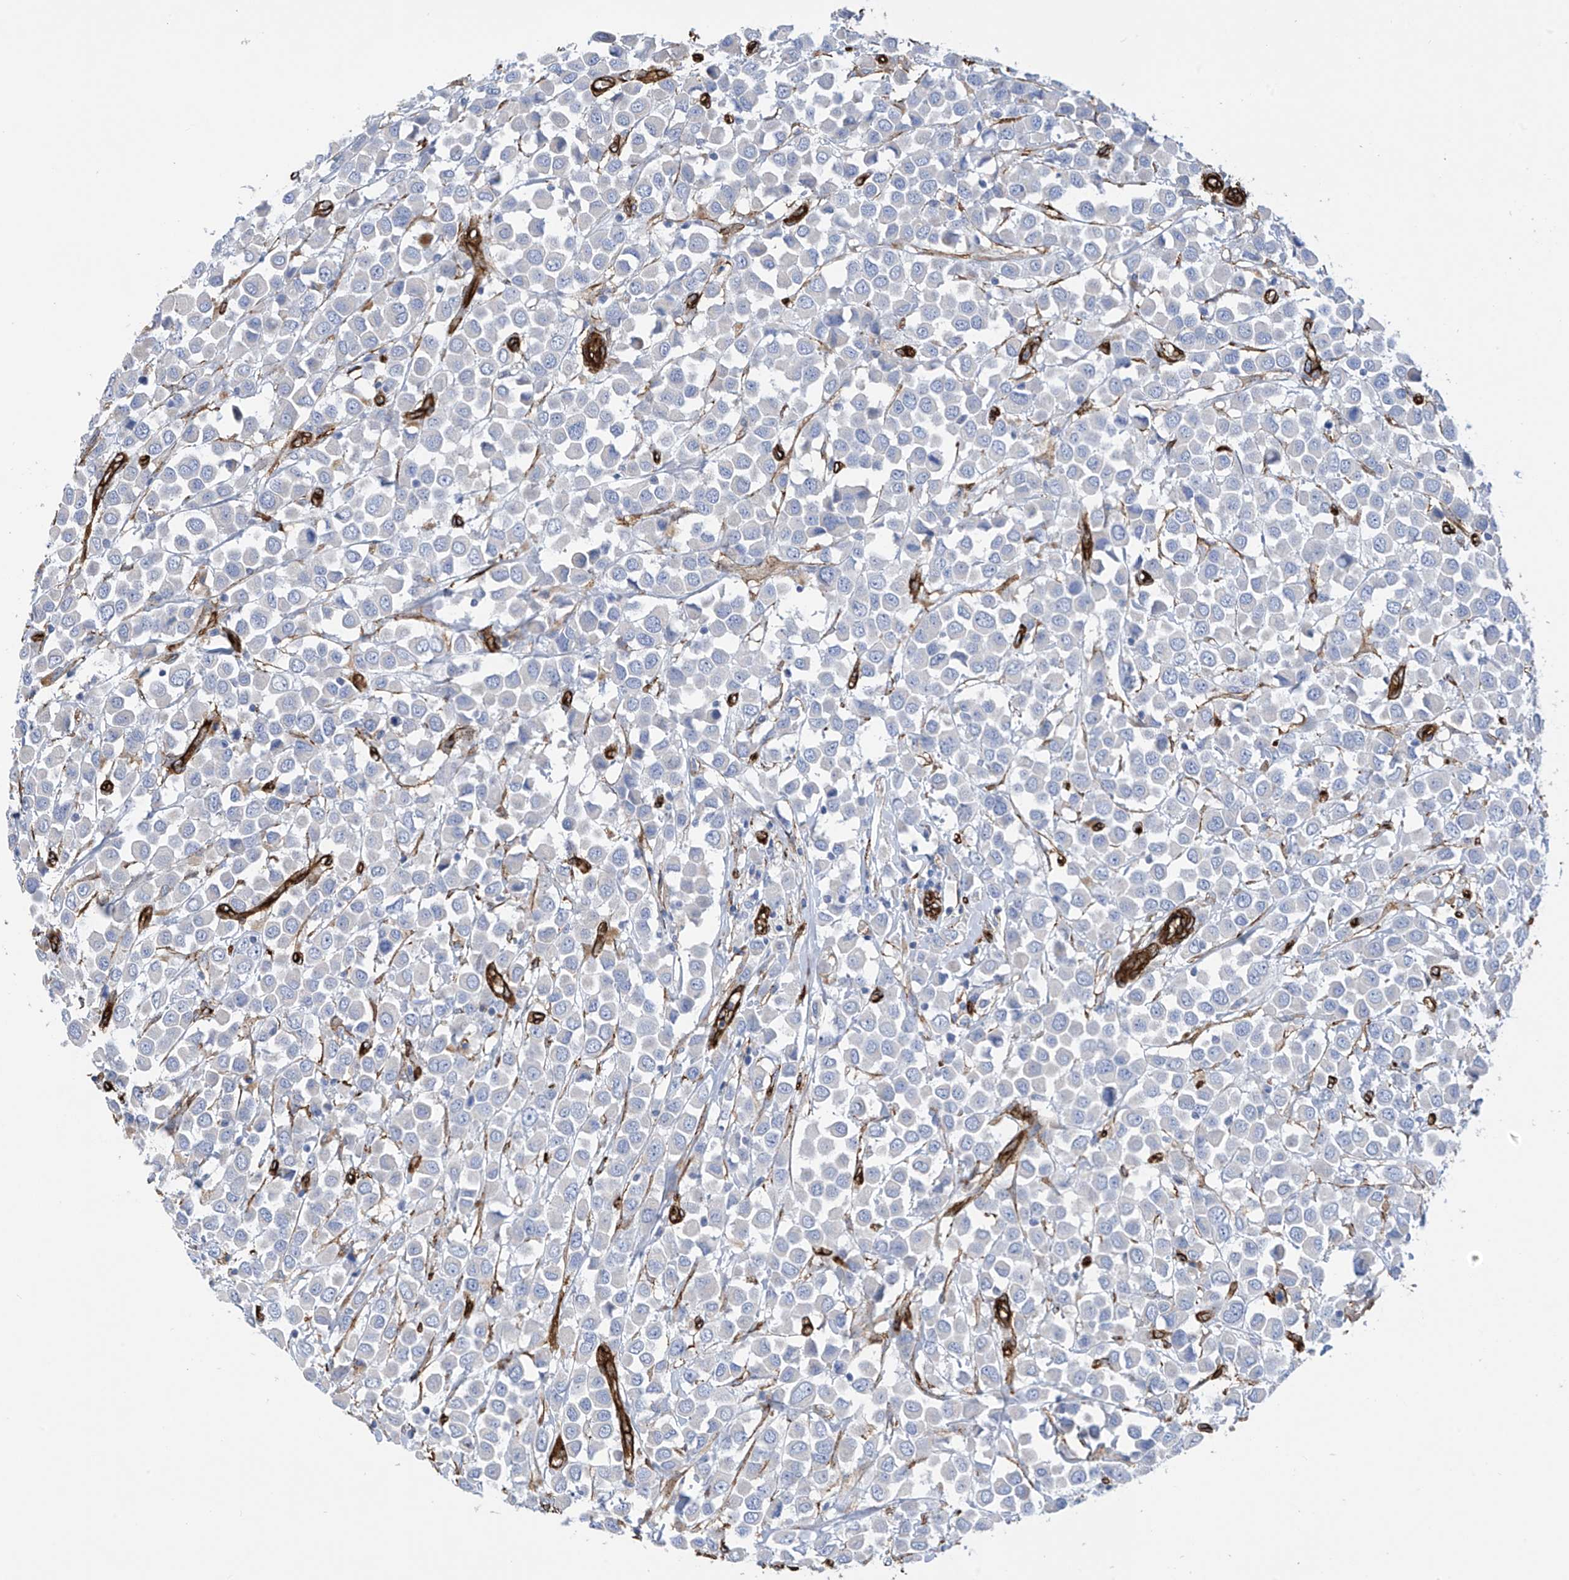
{"staining": {"intensity": "negative", "quantity": "none", "location": "none"}, "tissue": "breast cancer", "cell_type": "Tumor cells", "image_type": "cancer", "snomed": [{"axis": "morphology", "description": "Duct carcinoma"}, {"axis": "topography", "description": "Breast"}], "caption": "Immunohistochemistry image of breast cancer stained for a protein (brown), which demonstrates no positivity in tumor cells. (Brightfield microscopy of DAB (3,3'-diaminobenzidine) immunohistochemistry at high magnification).", "gene": "UBTD1", "patient": {"sex": "female", "age": 61}}